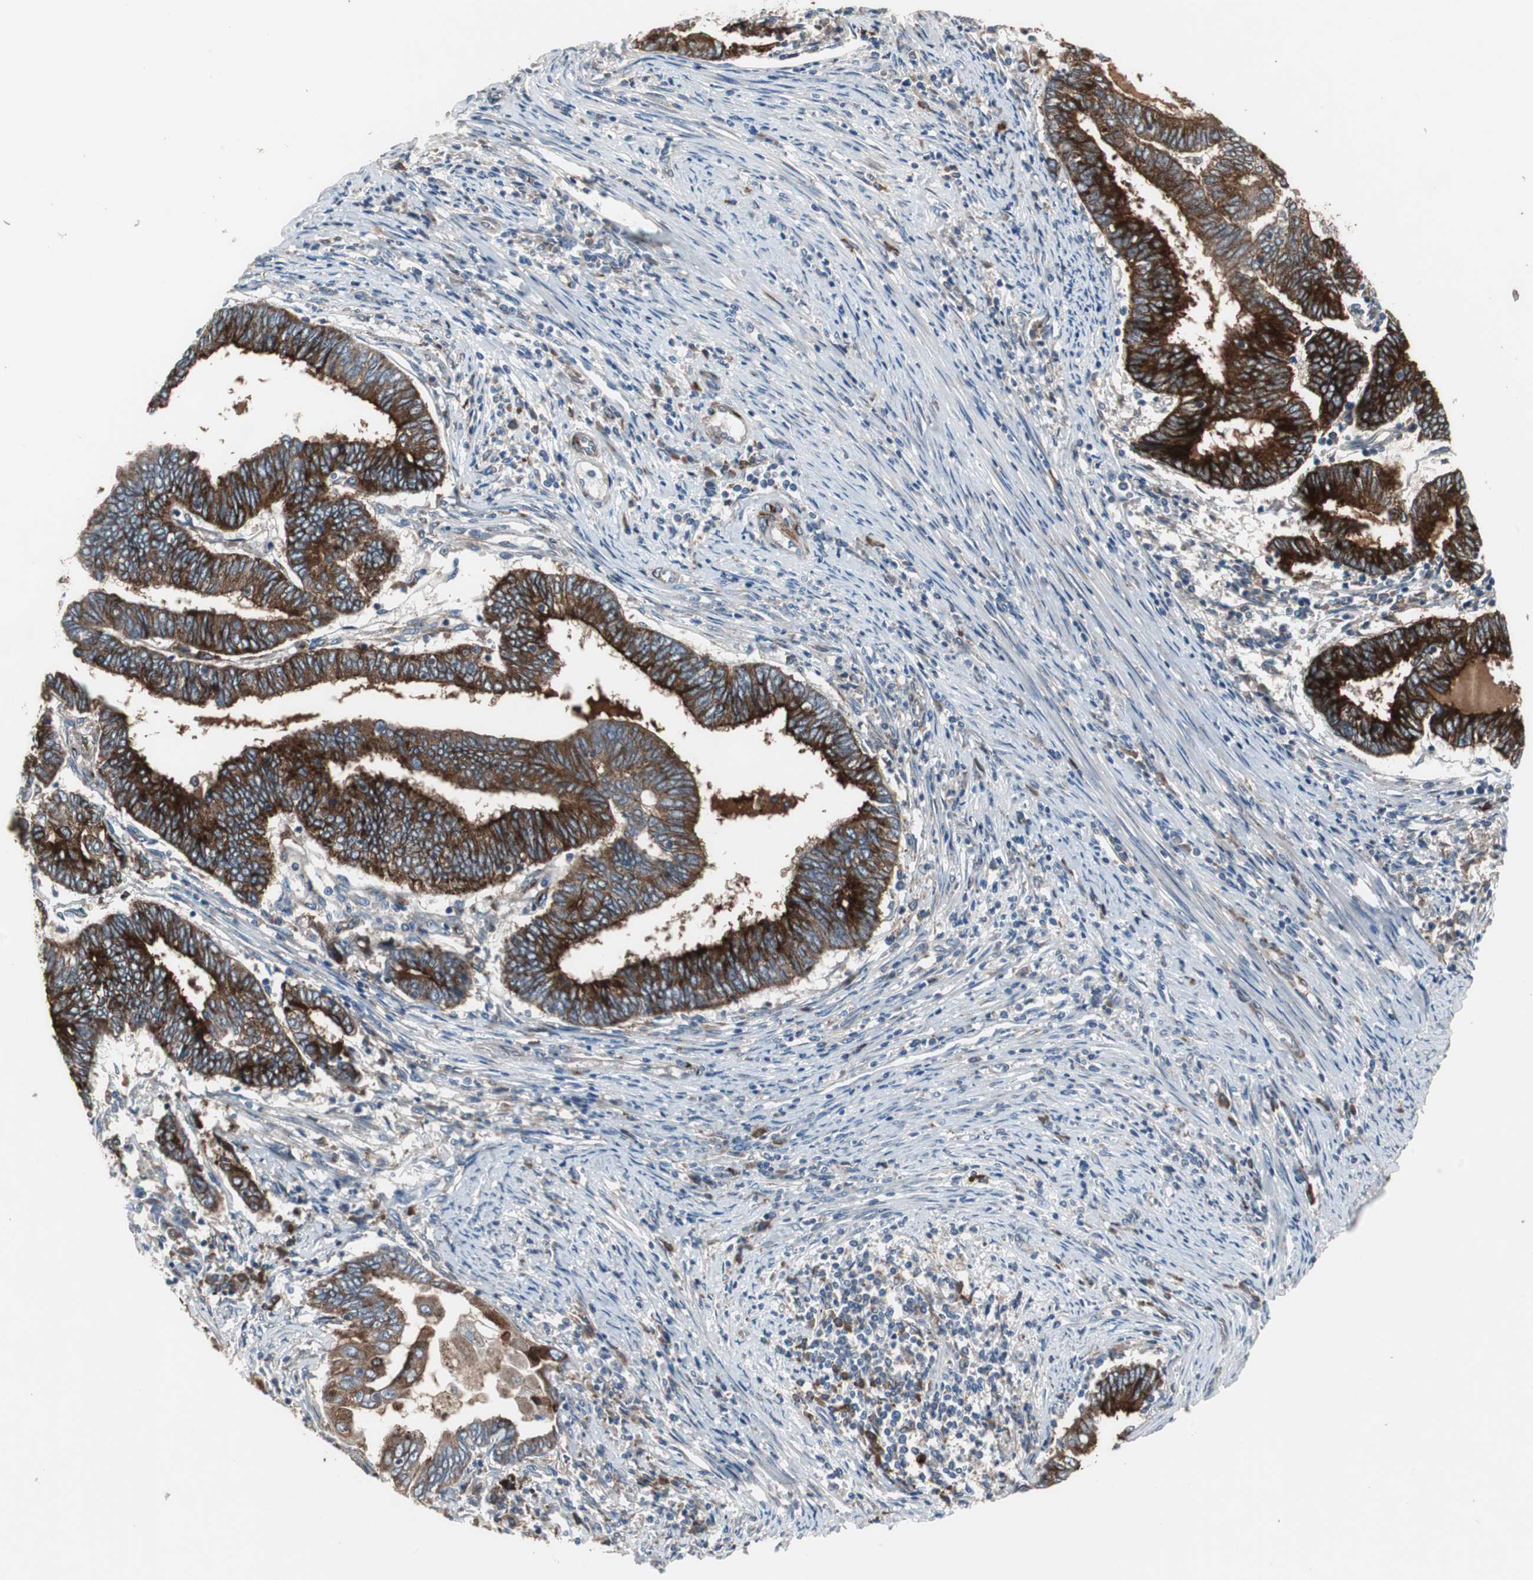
{"staining": {"intensity": "strong", "quantity": ">75%", "location": "cytoplasmic/membranous"}, "tissue": "endometrial cancer", "cell_type": "Tumor cells", "image_type": "cancer", "snomed": [{"axis": "morphology", "description": "Adenocarcinoma, NOS"}, {"axis": "topography", "description": "Uterus"}, {"axis": "topography", "description": "Endometrium"}], "caption": "IHC (DAB (3,3'-diaminobenzidine)) staining of adenocarcinoma (endometrial) displays strong cytoplasmic/membranous protein staining in approximately >75% of tumor cells.", "gene": "SORT1", "patient": {"sex": "female", "age": 70}}